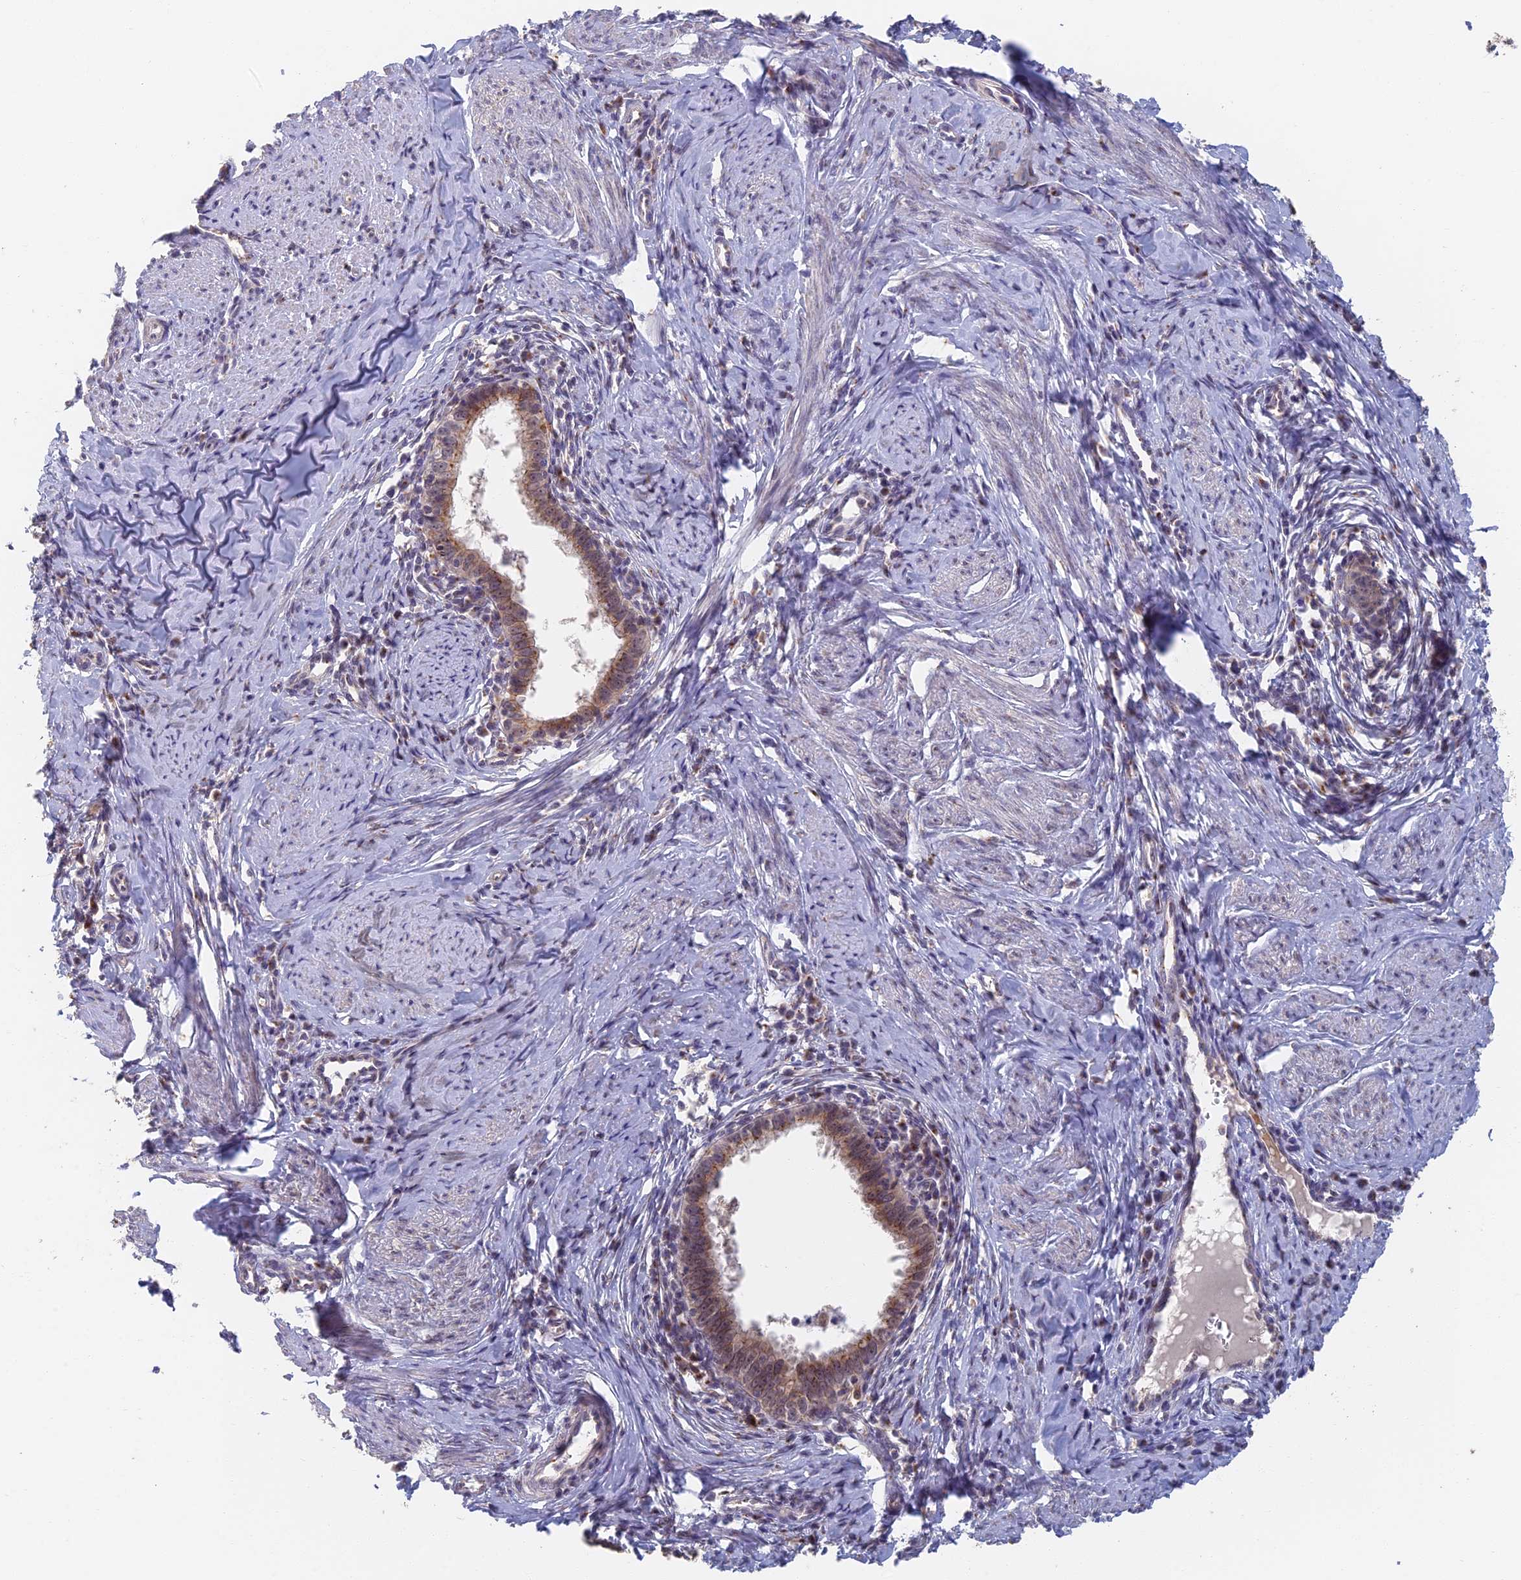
{"staining": {"intensity": "weak", "quantity": ">75%", "location": "cytoplasmic/membranous"}, "tissue": "cervical cancer", "cell_type": "Tumor cells", "image_type": "cancer", "snomed": [{"axis": "morphology", "description": "Adenocarcinoma, NOS"}, {"axis": "topography", "description": "Cervix"}], "caption": "Cervical adenocarcinoma stained with a protein marker exhibits weak staining in tumor cells.", "gene": "GPATCH1", "patient": {"sex": "female", "age": 36}}